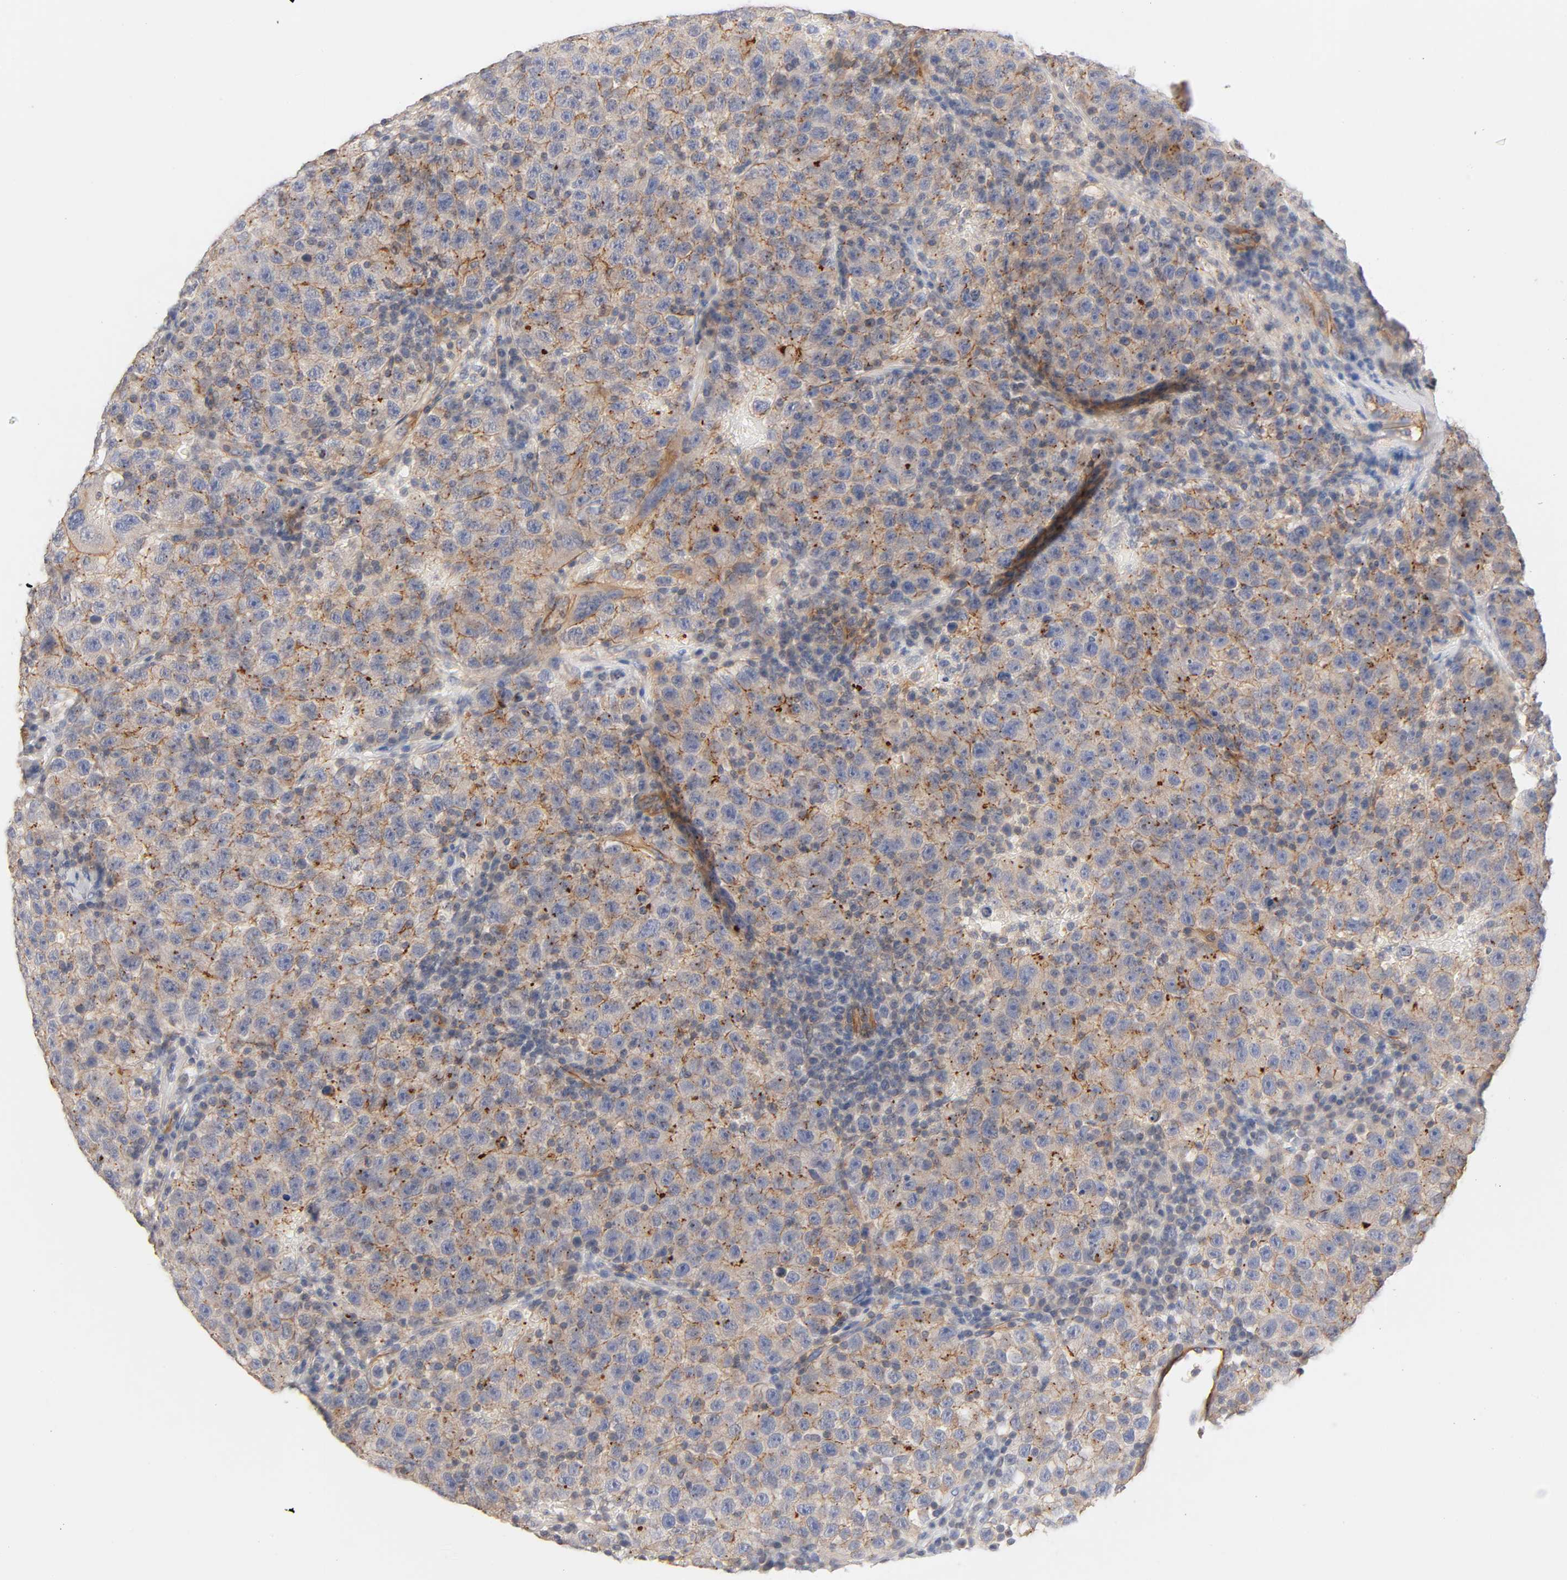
{"staining": {"intensity": "moderate", "quantity": ">75%", "location": "cytoplasmic/membranous"}, "tissue": "testis cancer", "cell_type": "Tumor cells", "image_type": "cancer", "snomed": [{"axis": "morphology", "description": "Seminoma, NOS"}, {"axis": "topography", "description": "Testis"}], "caption": "A high-resolution photomicrograph shows immunohistochemistry staining of testis seminoma, which shows moderate cytoplasmic/membranous positivity in approximately >75% of tumor cells.", "gene": "STRN3", "patient": {"sex": "male", "age": 22}}